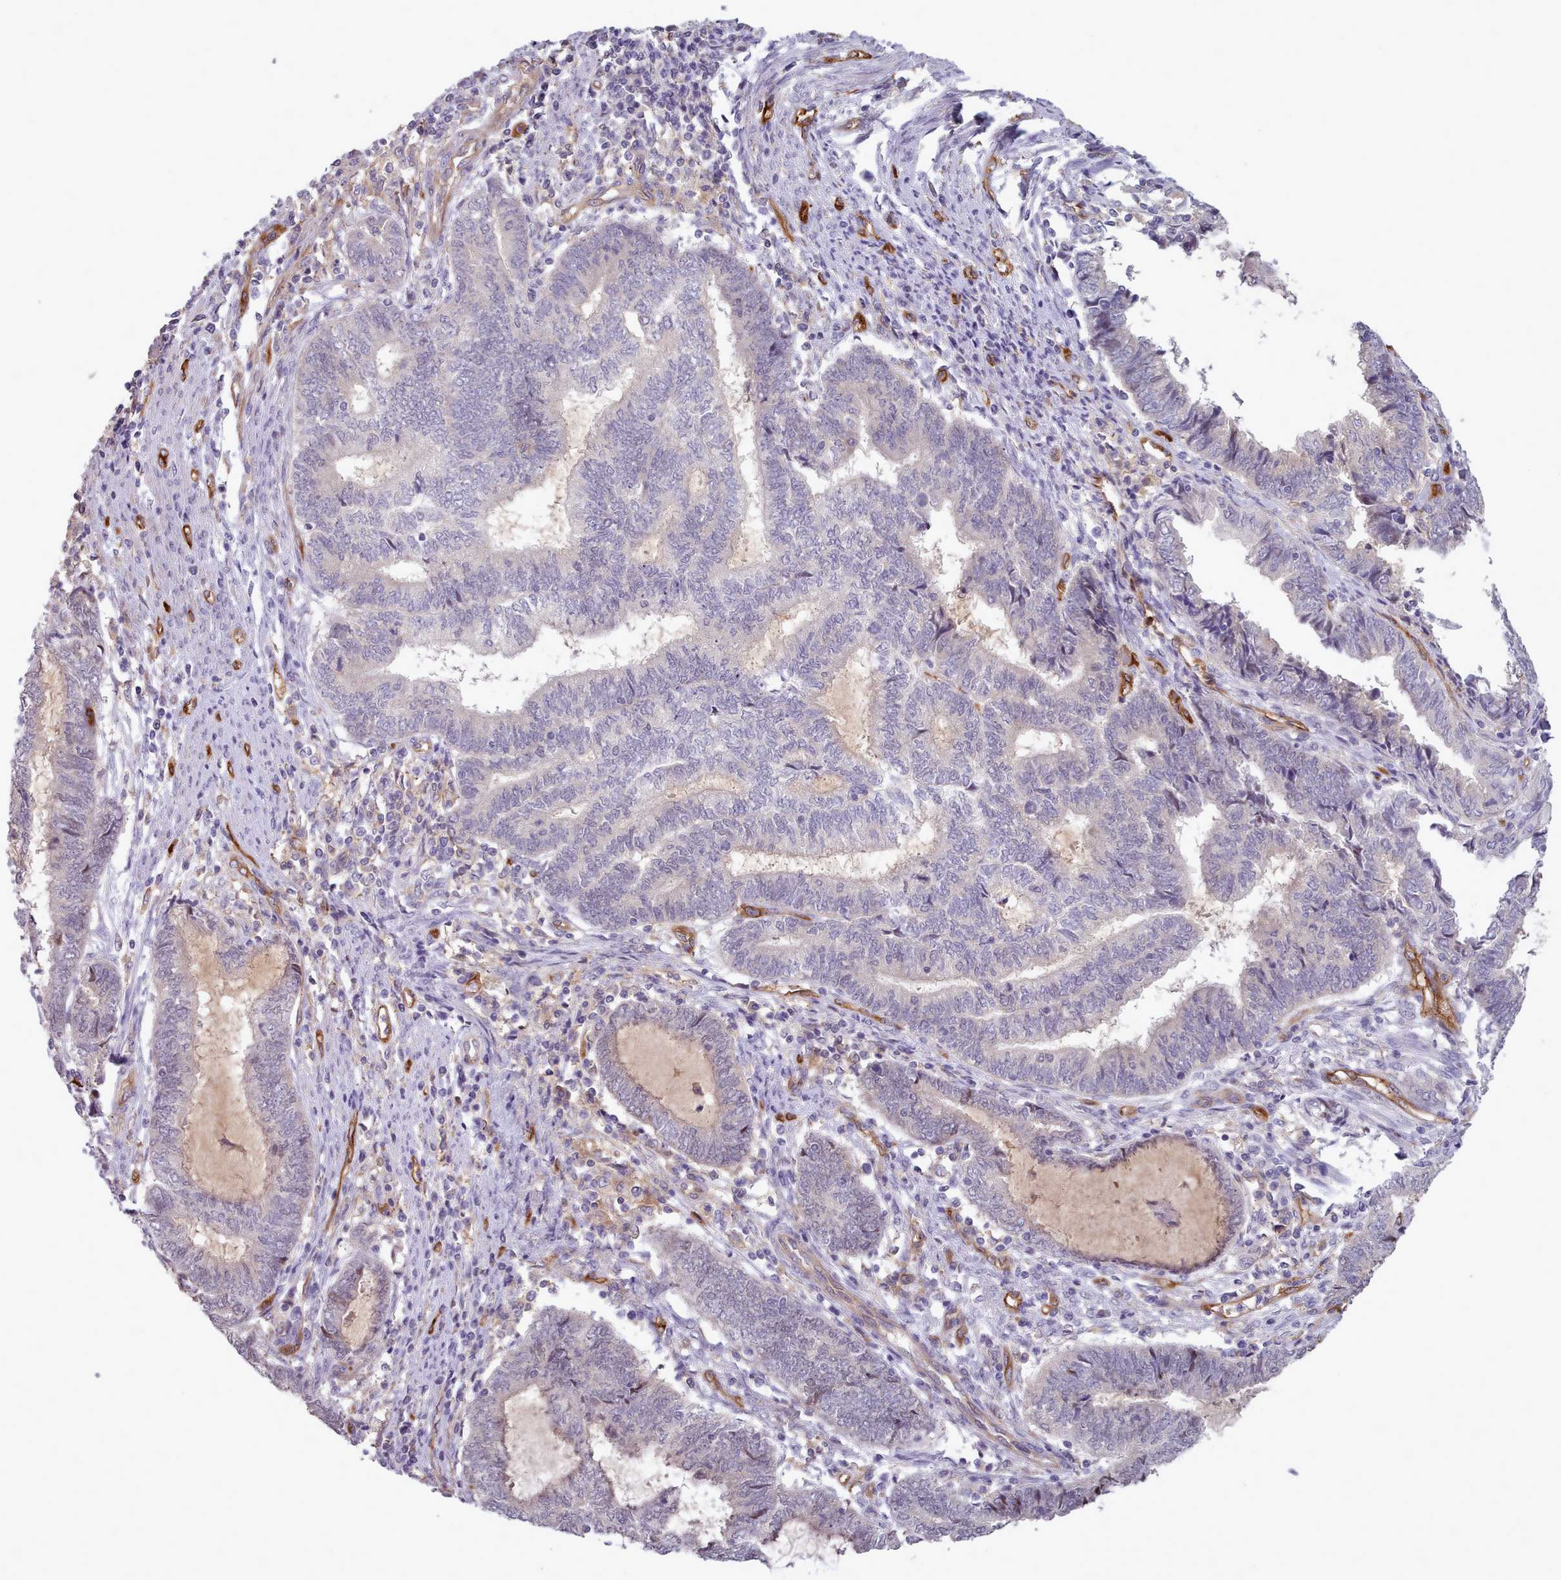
{"staining": {"intensity": "negative", "quantity": "none", "location": "none"}, "tissue": "endometrial cancer", "cell_type": "Tumor cells", "image_type": "cancer", "snomed": [{"axis": "morphology", "description": "Adenocarcinoma, NOS"}, {"axis": "topography", "description": "Uterus"}, {"axis": "topography", "description": "Endometrium"}], "caption": "This is an immunohistochemistry (IHC) micrograph of human endometrial cancer. There is no expression in tumor cells.", "gene": "CD300LF", "patient": {"sex": "female", "age": 70}}